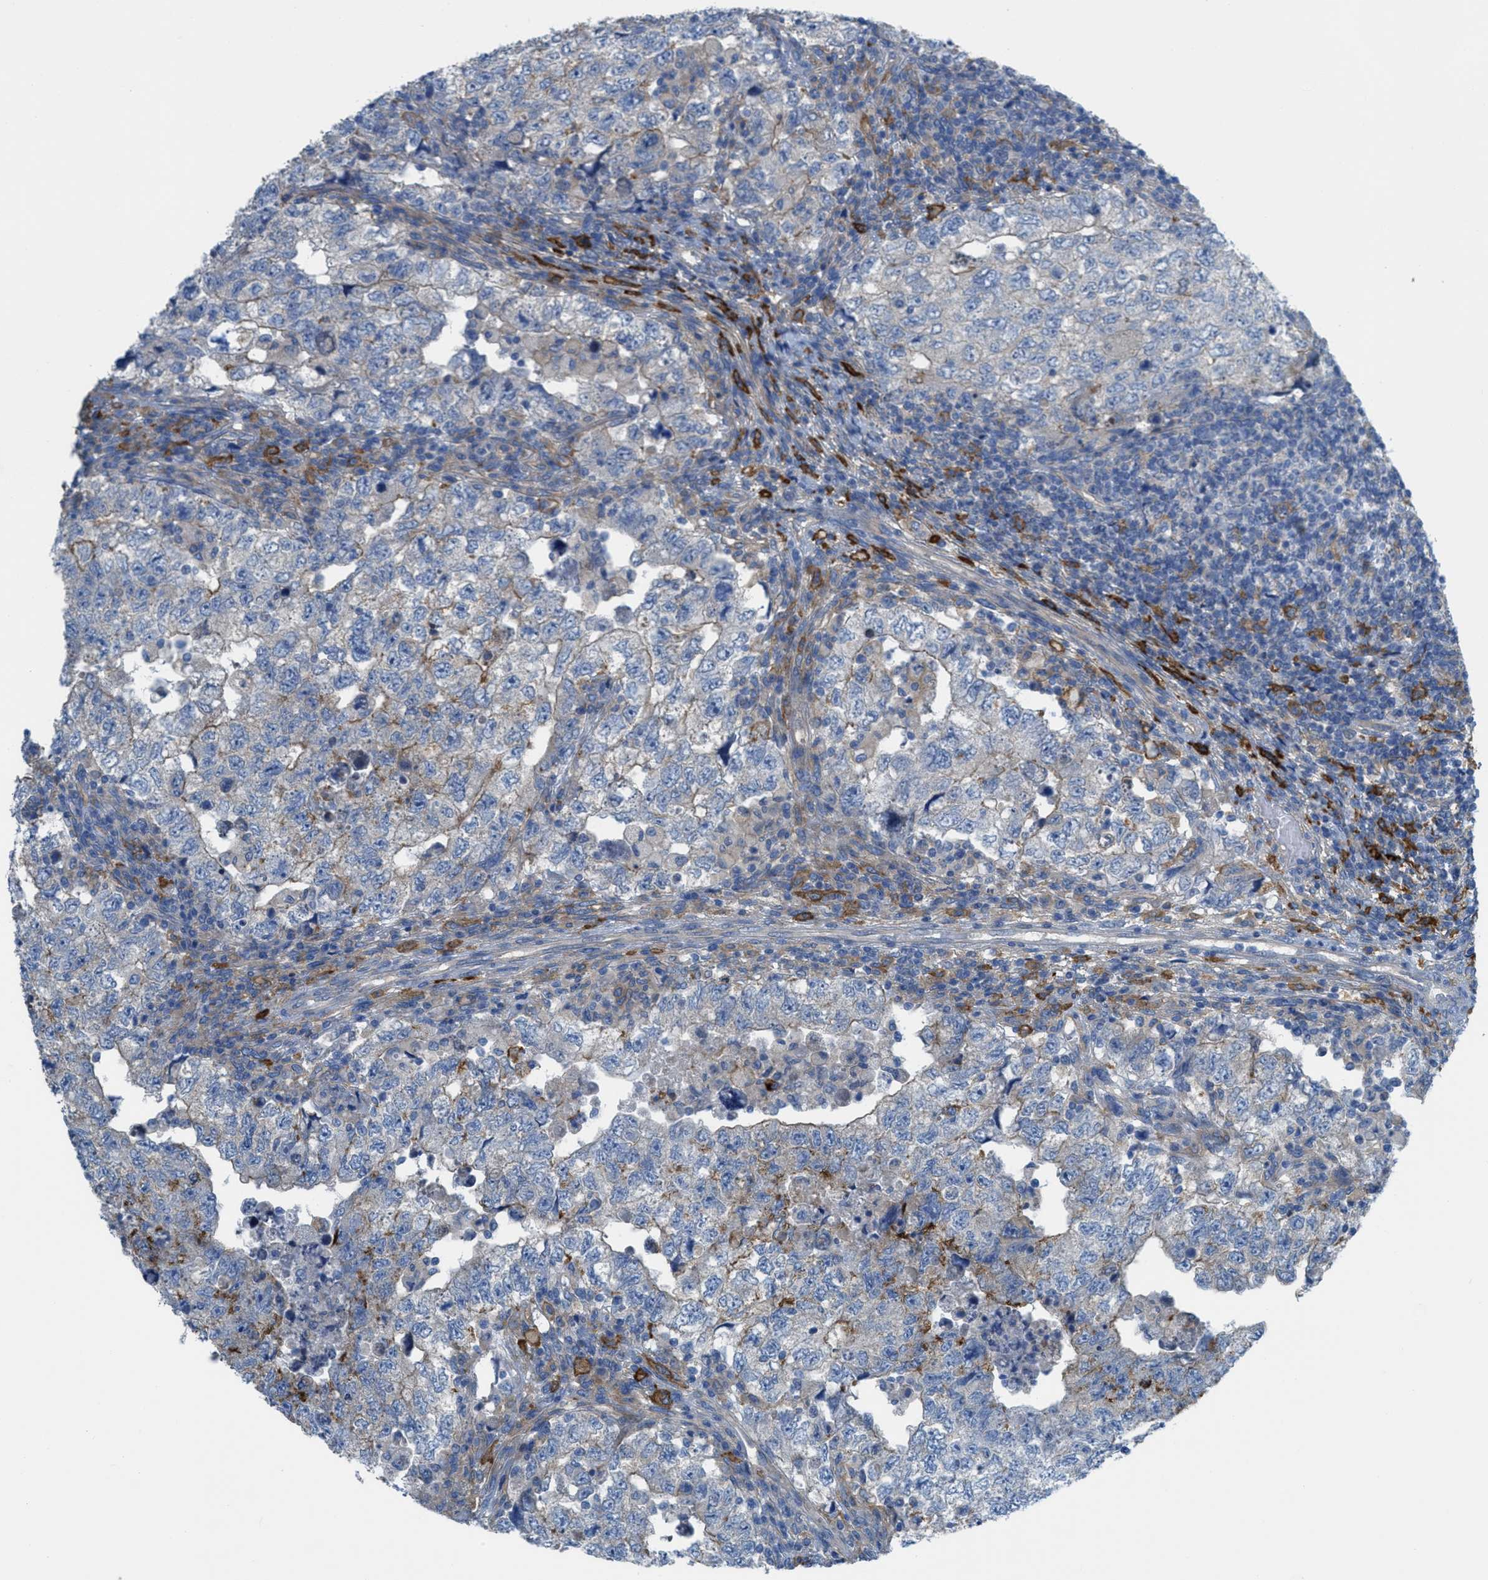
{"staining": {"intensity": "negative", "quantity": "none", "location": "none"}, "tissue": "testis cancer", "cell_type": "Tumor cells", "image_type": "cancer", "snomed": [{"axis": "morphology", "description": "Carcinoma, Embryonal, NOS"}, {"axis": "topography", "description": "Testis"}], "caption": "IHC of testis cancer (embryonal carcinoma) reveals no expression in tumor cells. Nuclei are stained in blue.", "gene": "EGFR", "patient": {"sex": "male", "age": 36}}